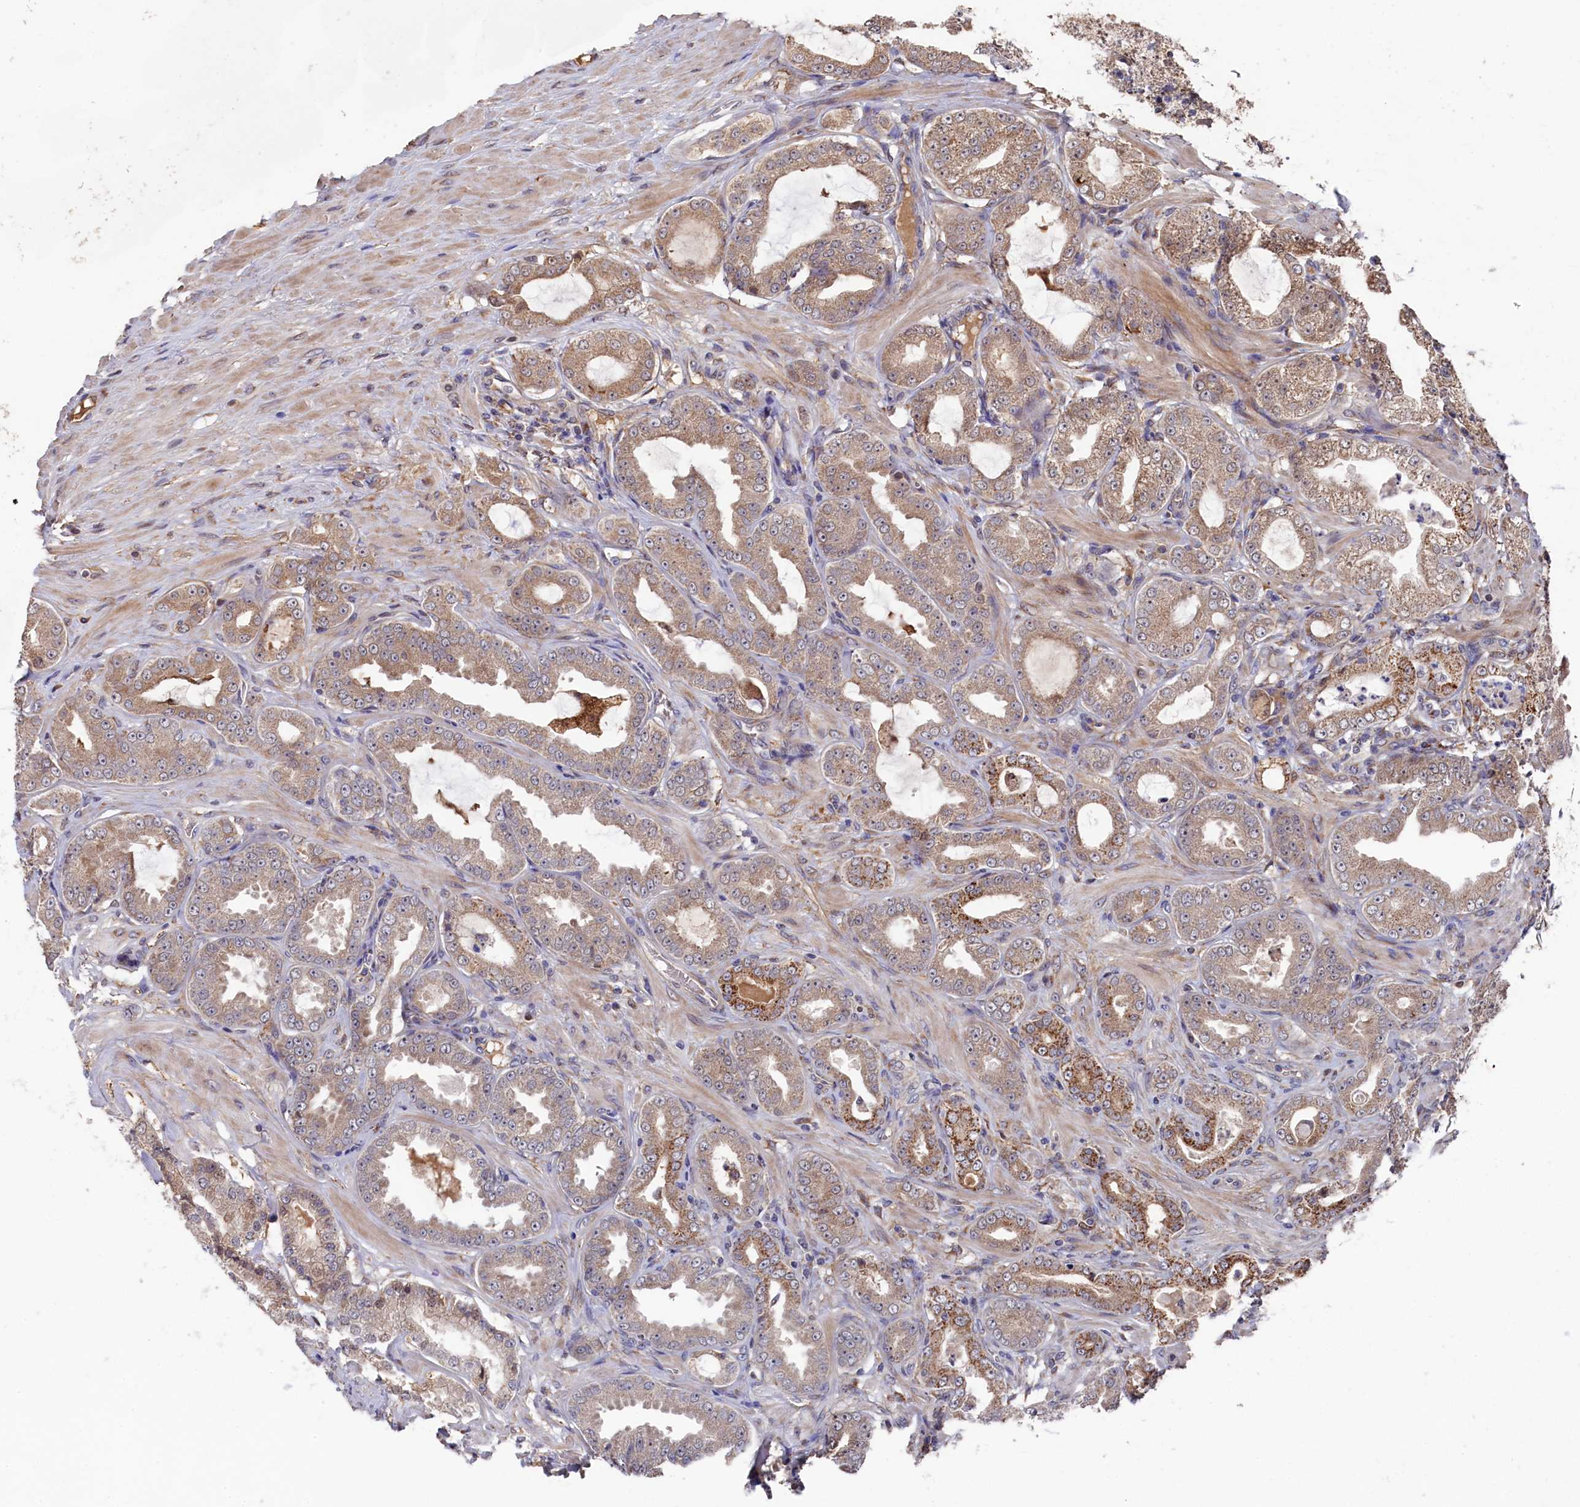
{"staining": {"intensity": "strong", "quantity": "<25%", "location": "cytoplasmic/membranous"}, "tissue": "prostate cancer", "cell_type": "Tumor cells", "image_type": "cancer", "snomed": [{"axis": "morphology", "description": "Adenocarcinoma, Low grade"}, {"axis": "topography", "description": "Prostate"}], "caption": "Approximately <25% of tumor cells in human low-grade adenocarcinoma (prostate) display strong cytoplasmic/membranous protein positivity as visualized by brown immunohistochemical staining.", "gene": "SLC12A4", "patient": {"sex": "male", "age": 63}}